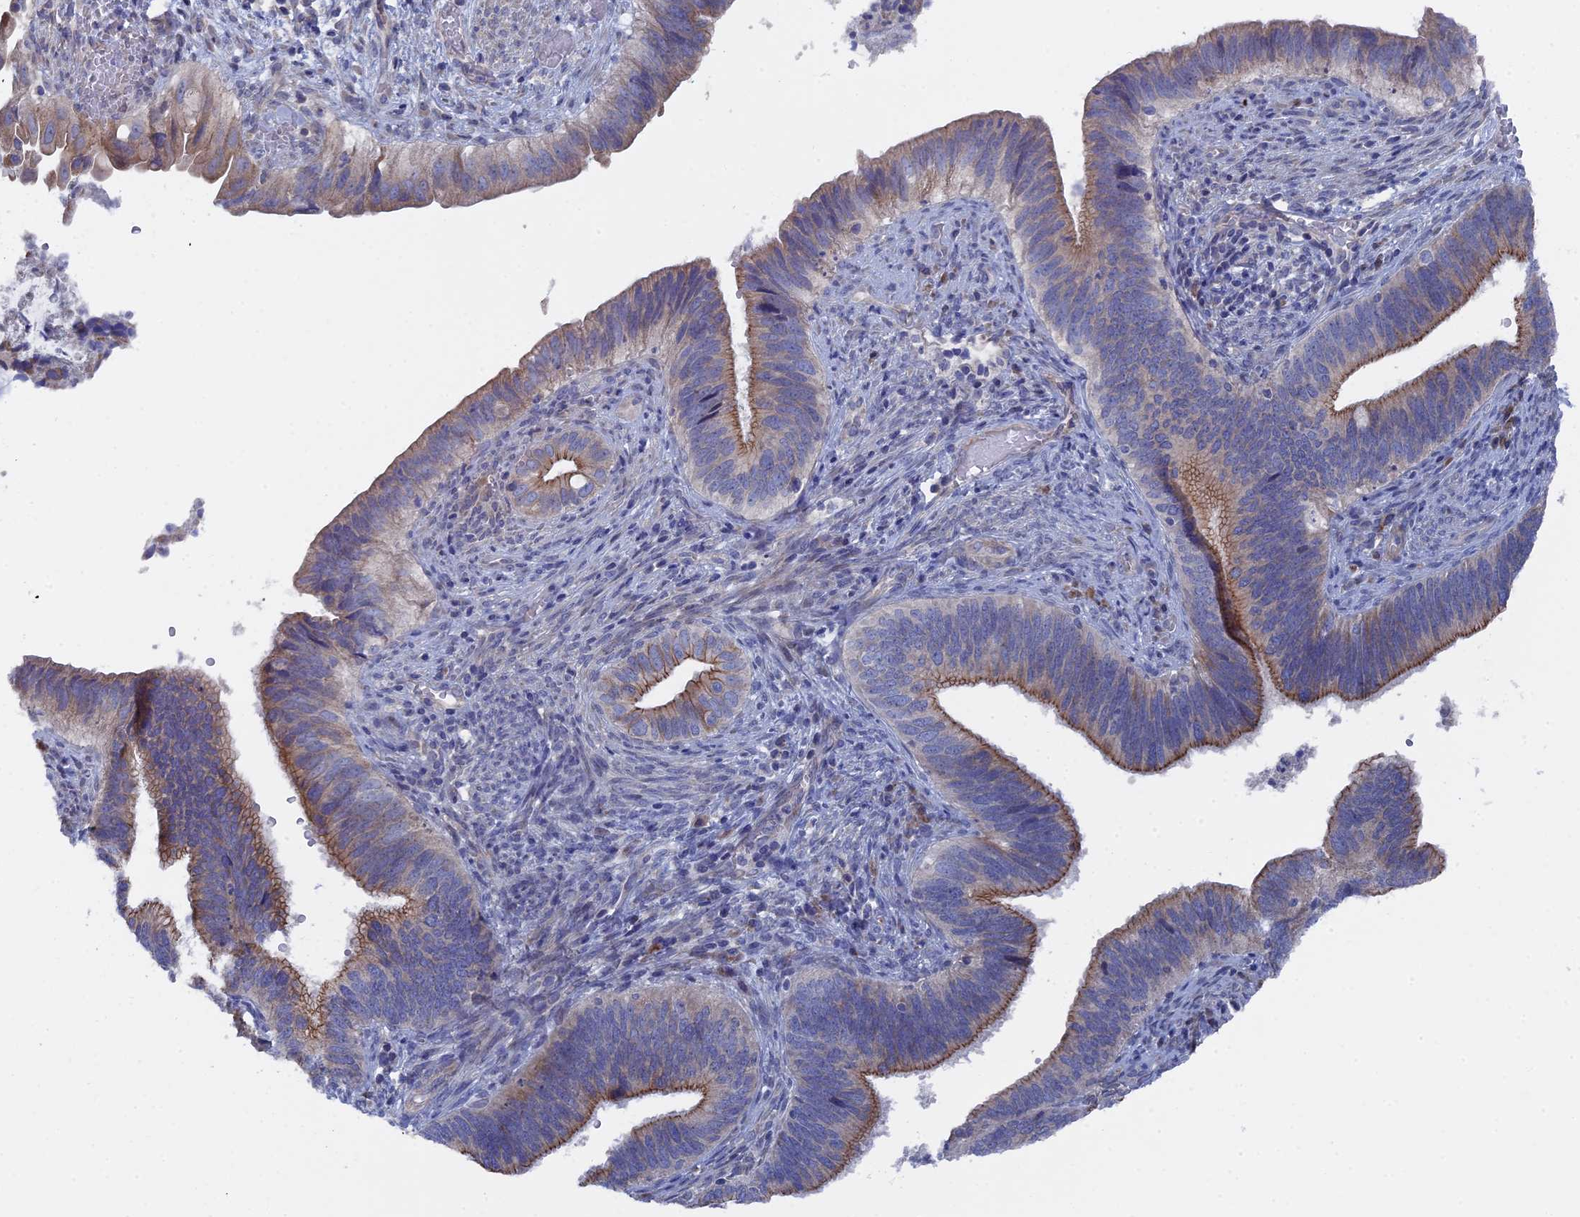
{"staining": {"intensity": "moderate", "quantity": "25%-75%", "location": "cytoplasmic/membranous"}, "tissue": "cervical cancer", "cell_type": "Tumor cells", "image_type": "cancer", "snomed": [{"axis": "morphology", "description": "Adenocarcinoma, NOS"}, {"axis": "topography", "description": "Cervix"}], "caption": "Immunohistochemistry (IHC) (DAB (3,3'-diaminobenzidine)) staining of human adenocarcinoma (cervical) shows moderate cytoplasmic/membranous protein positivity in about 25%-75% of tumor cells.", "gene": "TMEM161A", "patient": {"sex": "female", "age": 42}}